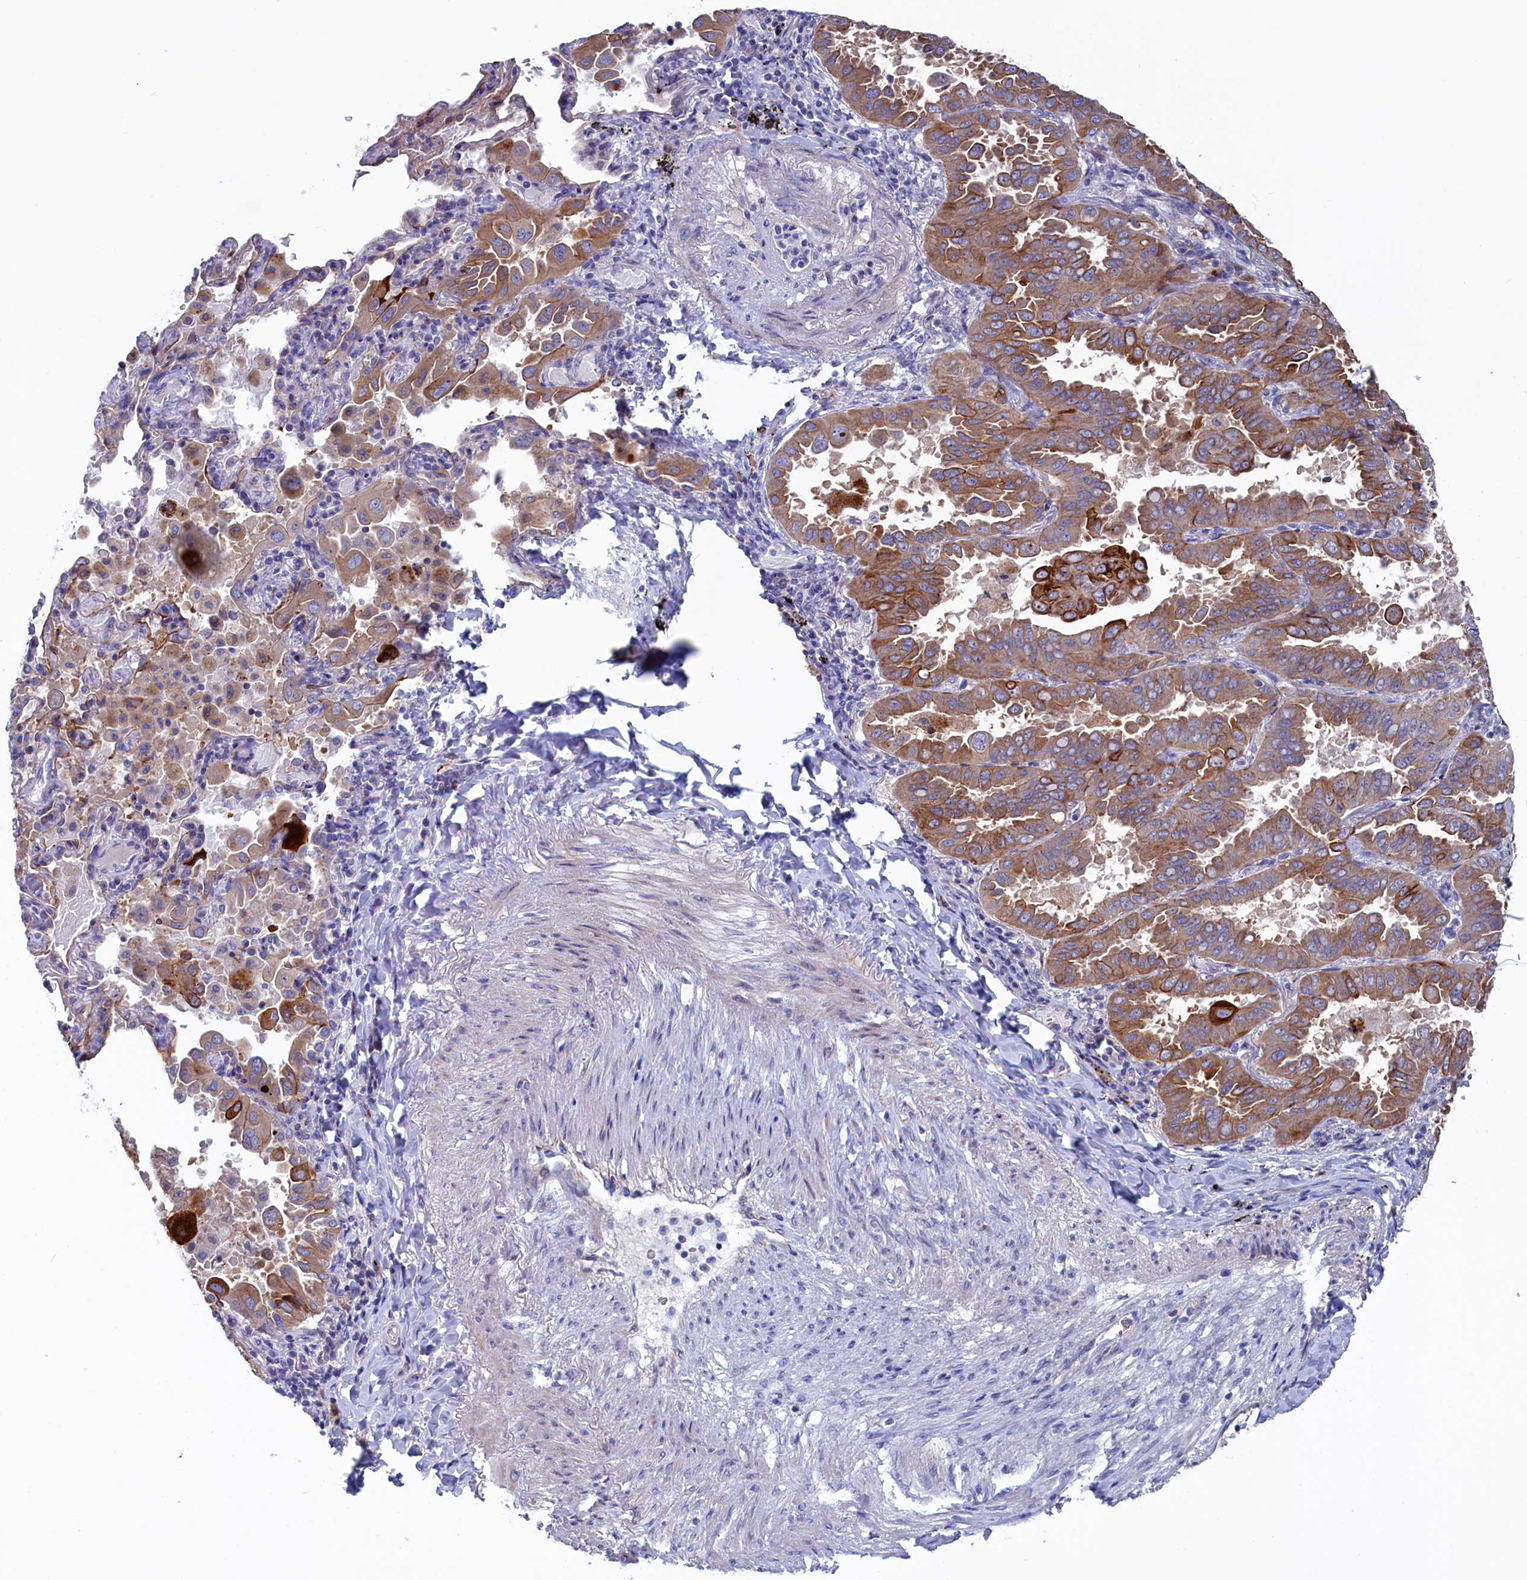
{"staining": {"intensity": "moderate", "quantity": ">75%", "location": "cytoplasmic/membranous"}, "tissue": "lung cancer", "cell_type": "Tumor cells", "image_type": "cancer", "snomed": [{"axis": "morphology", "description": "Adenocarcinoma, NOS"}, {"axis": "topography", "description": "Lung"}], "caption": "An image of human adenocarcinoma (lung) stained for a protein reveals moderate cytoplasmic/membranous brown staining in tumor cells.", "gene": "NUDT7", "patient": {"sex": "male", "age": 64}}